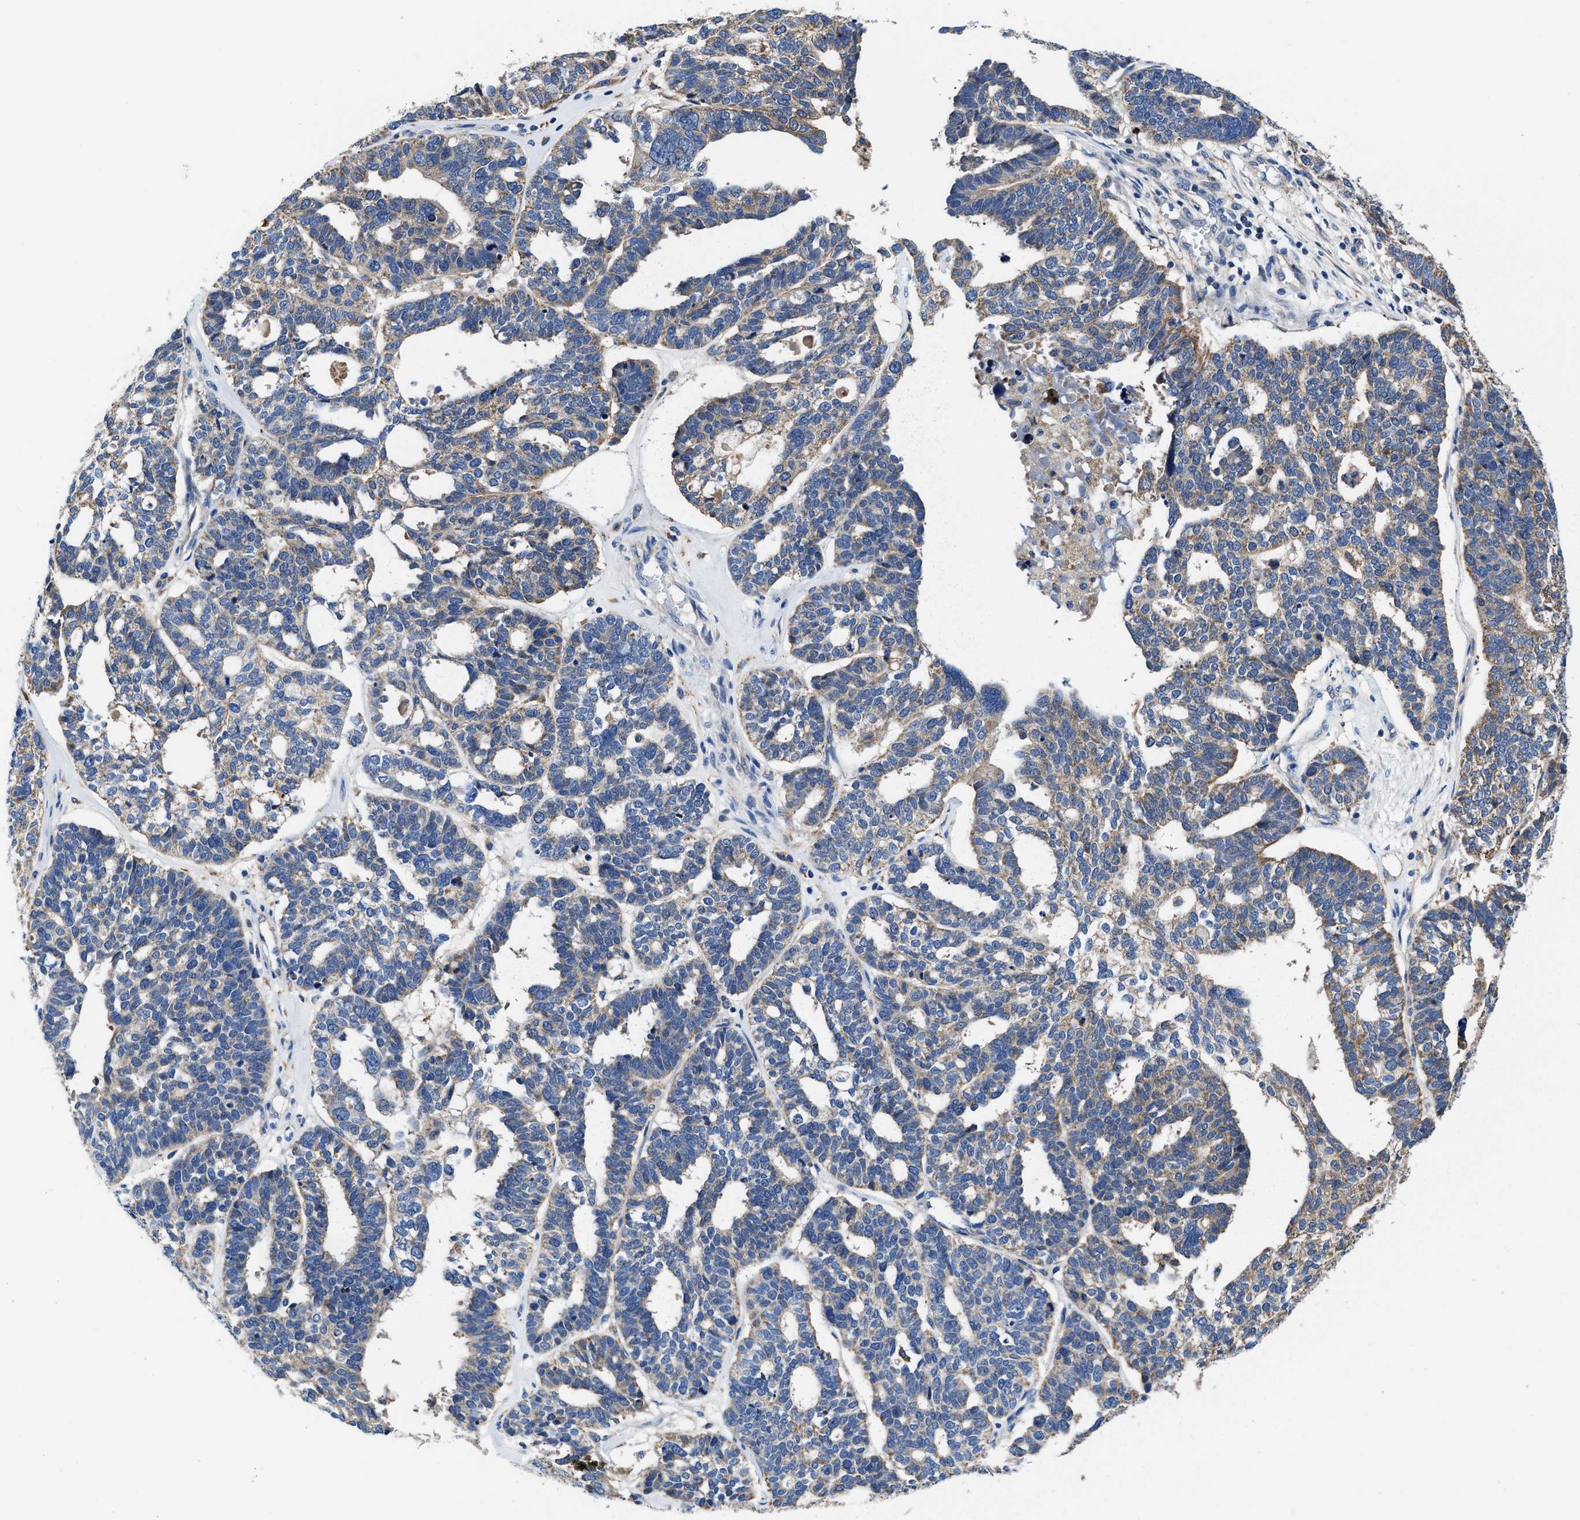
{"staining": {"intensity": "weak", "quantity": ">75%", "location": "cytoplasmic/membranous"}, "tissue": "ovarian cancer", "cell_type": "Tumor cells", "image_type": "cancer", "snomed": [{"axis": "morphology", "description": "Cystadenocarcinoma, serous, NOS"}, {"axis": "topography", "description": "Ovary"}], "caption": "The immunohistochemical stain highlights weak cytoplasmic/membranous expression in tumor cells of ovarian cancer tissue. Immunohistochemistry stains the protein in brown and the nuclei are stained blue.", "gene": "TMEM30A", "patient": {"sex": "female", "age": 59}}